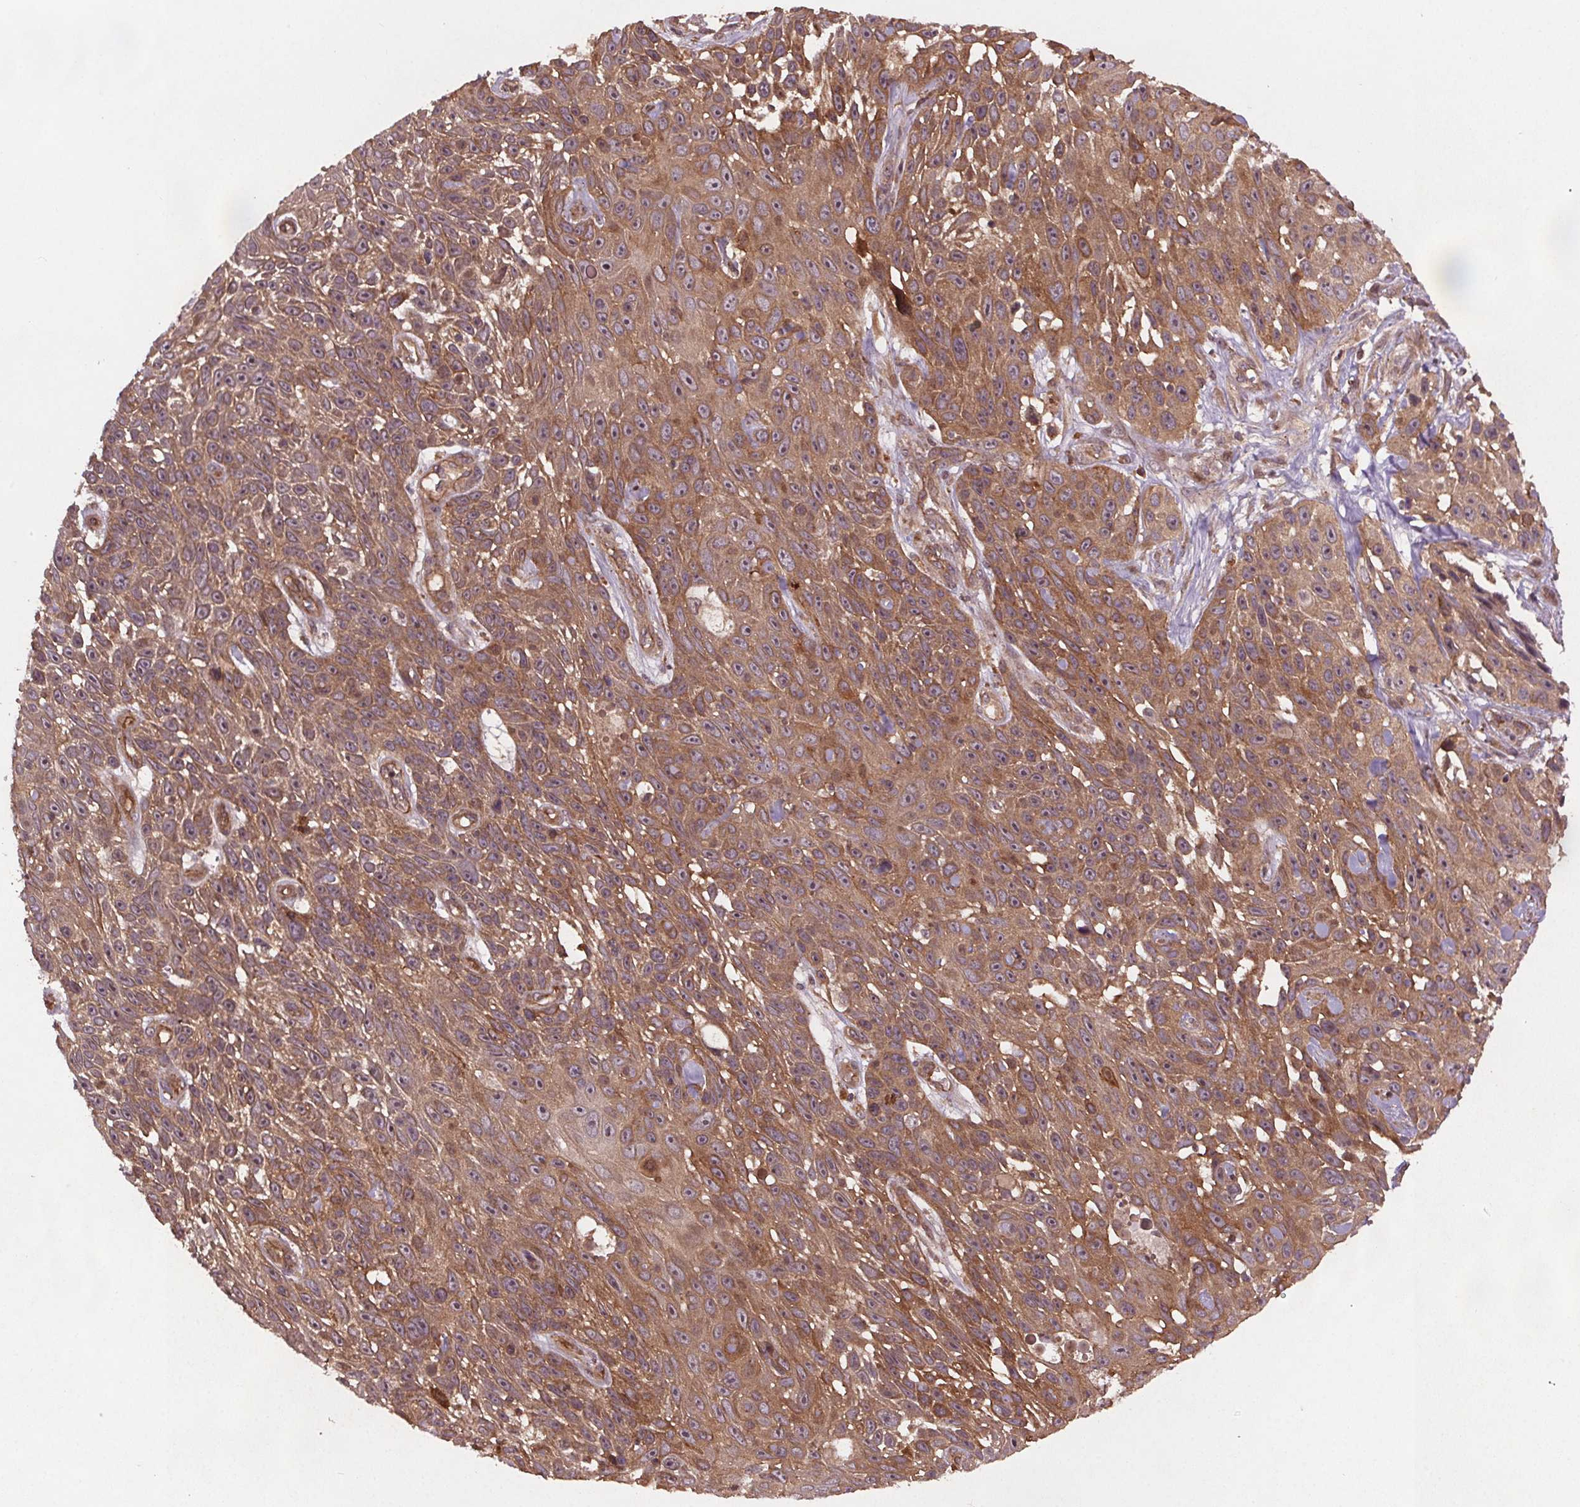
{"staining": {"intensity": "moderate", "quantity": ">75%", "location": "cytoplasmic/membranous"}, "tissue": "skin cancer", "cell_type": "Tumor cells", "image_type": "cancer", "snomed": [{"axis": "morphology", "description": "Squamous cell carcinoma, NOS"}, {"axis": "topography", "description": "Skin"}], "caption": "A brown stain labels moderate cytoplasmic/membranous positivity of a protein in human skin cancer tumor cells.", "gene": "SEC14L2", "patient": {"sex": "male", "age": 82}}